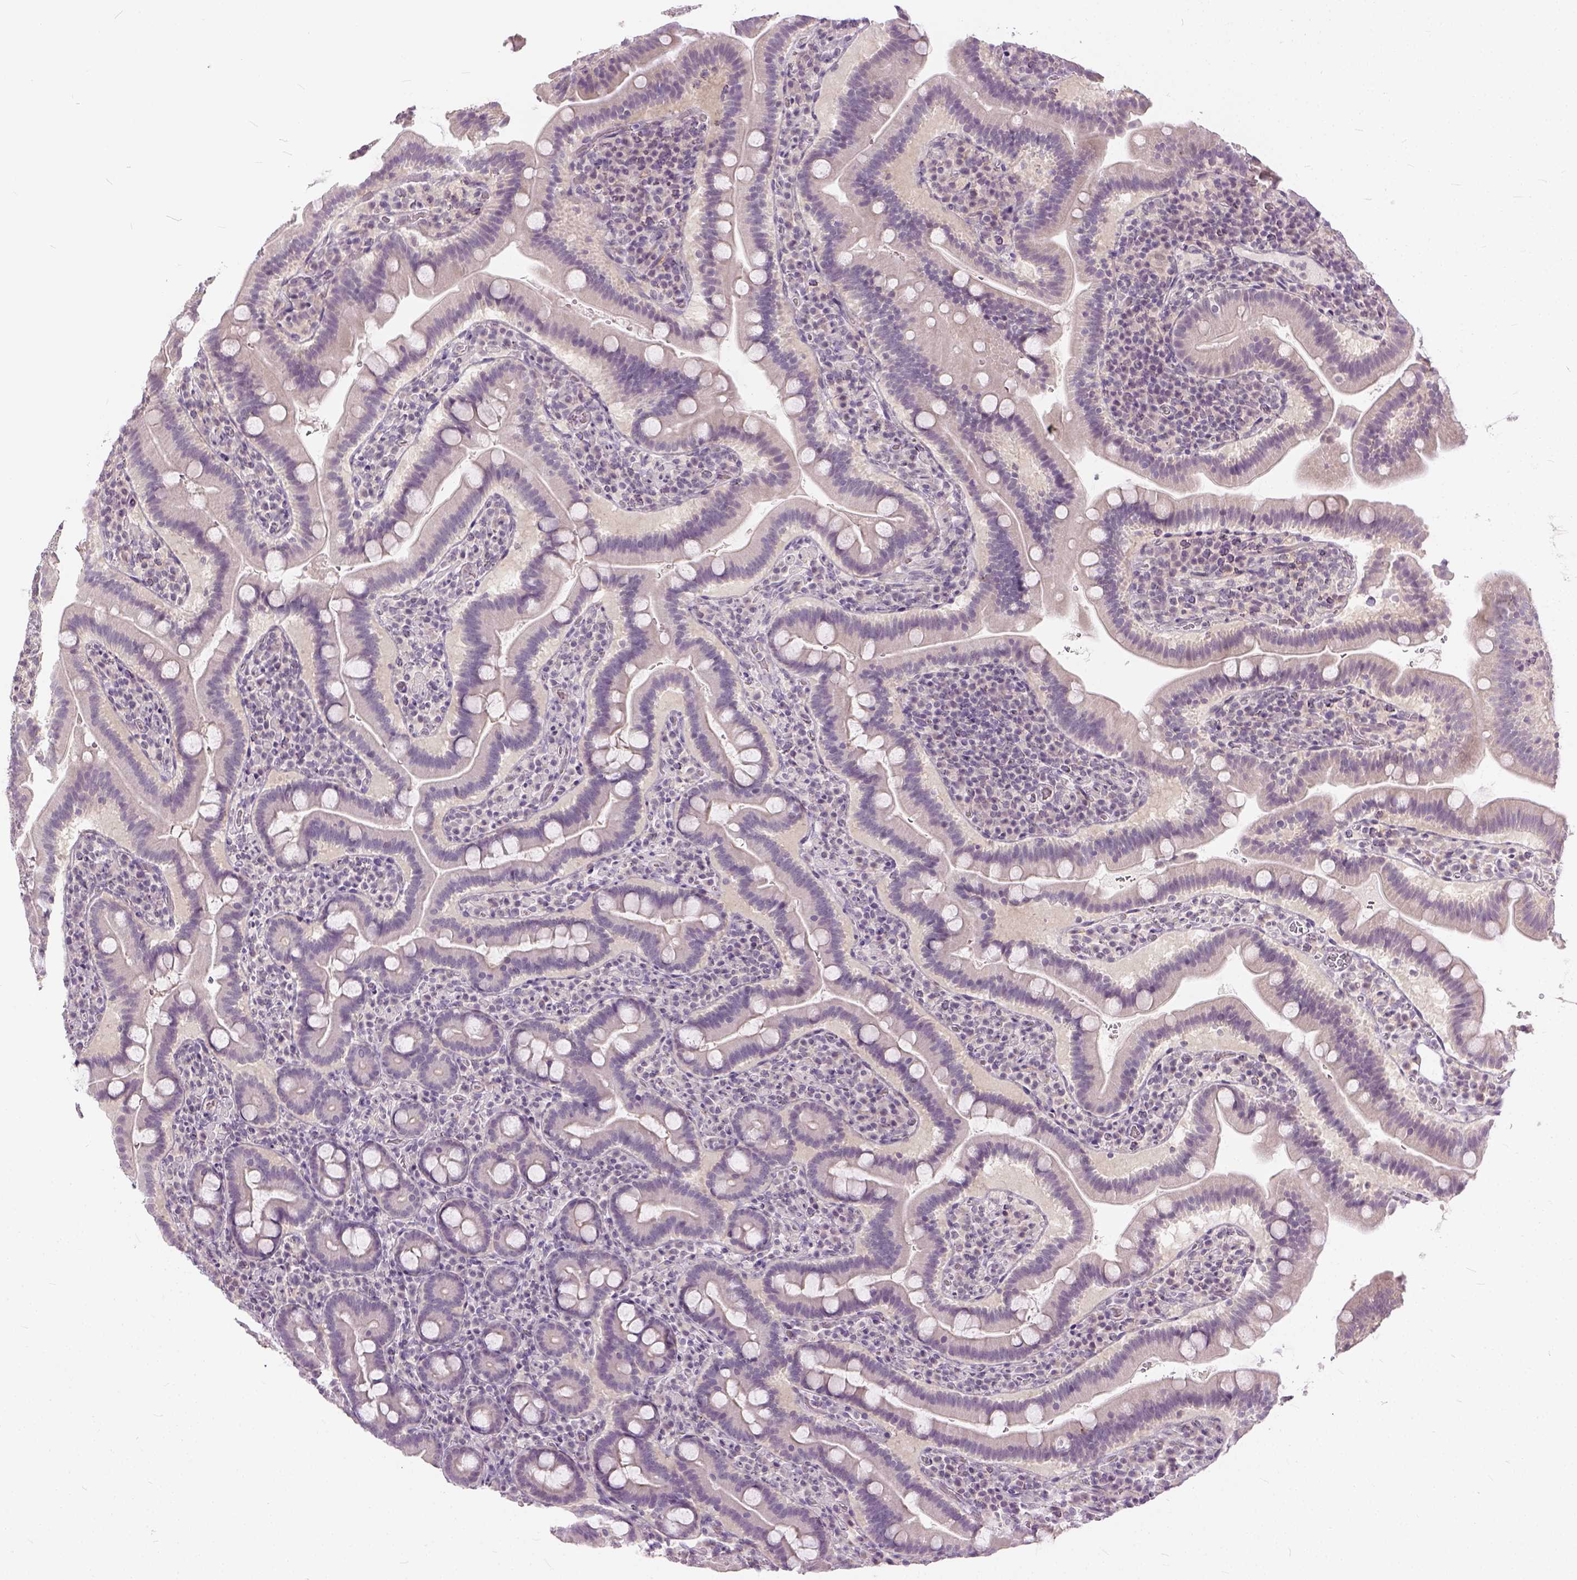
{"staining": {"intensity": "negative", "quantity": "none", "location": "none"}, "tissue": "small intestine", "cell_type": "Glandular cells", "image_type": "normal", "snomed": [{"axis": "morphology", "description": "Normal tissue, NOS"}, {"axis": "topography", "description": "Small intestine"}], "caption": "Immunohistochemistry micrograph of benign small intestine: human small intestine stained with DAB (3,3'-diaminobenzidine) demonstrates no significant protein positivity in glandular cells. The staining was performed using DAB to visualize the protein expression in brown, while the nuclei were stained in blue with hematoxylin (Magnification: 20x).", "gene": "ANO2", "patient": {"sex": "male", "age": 26}}